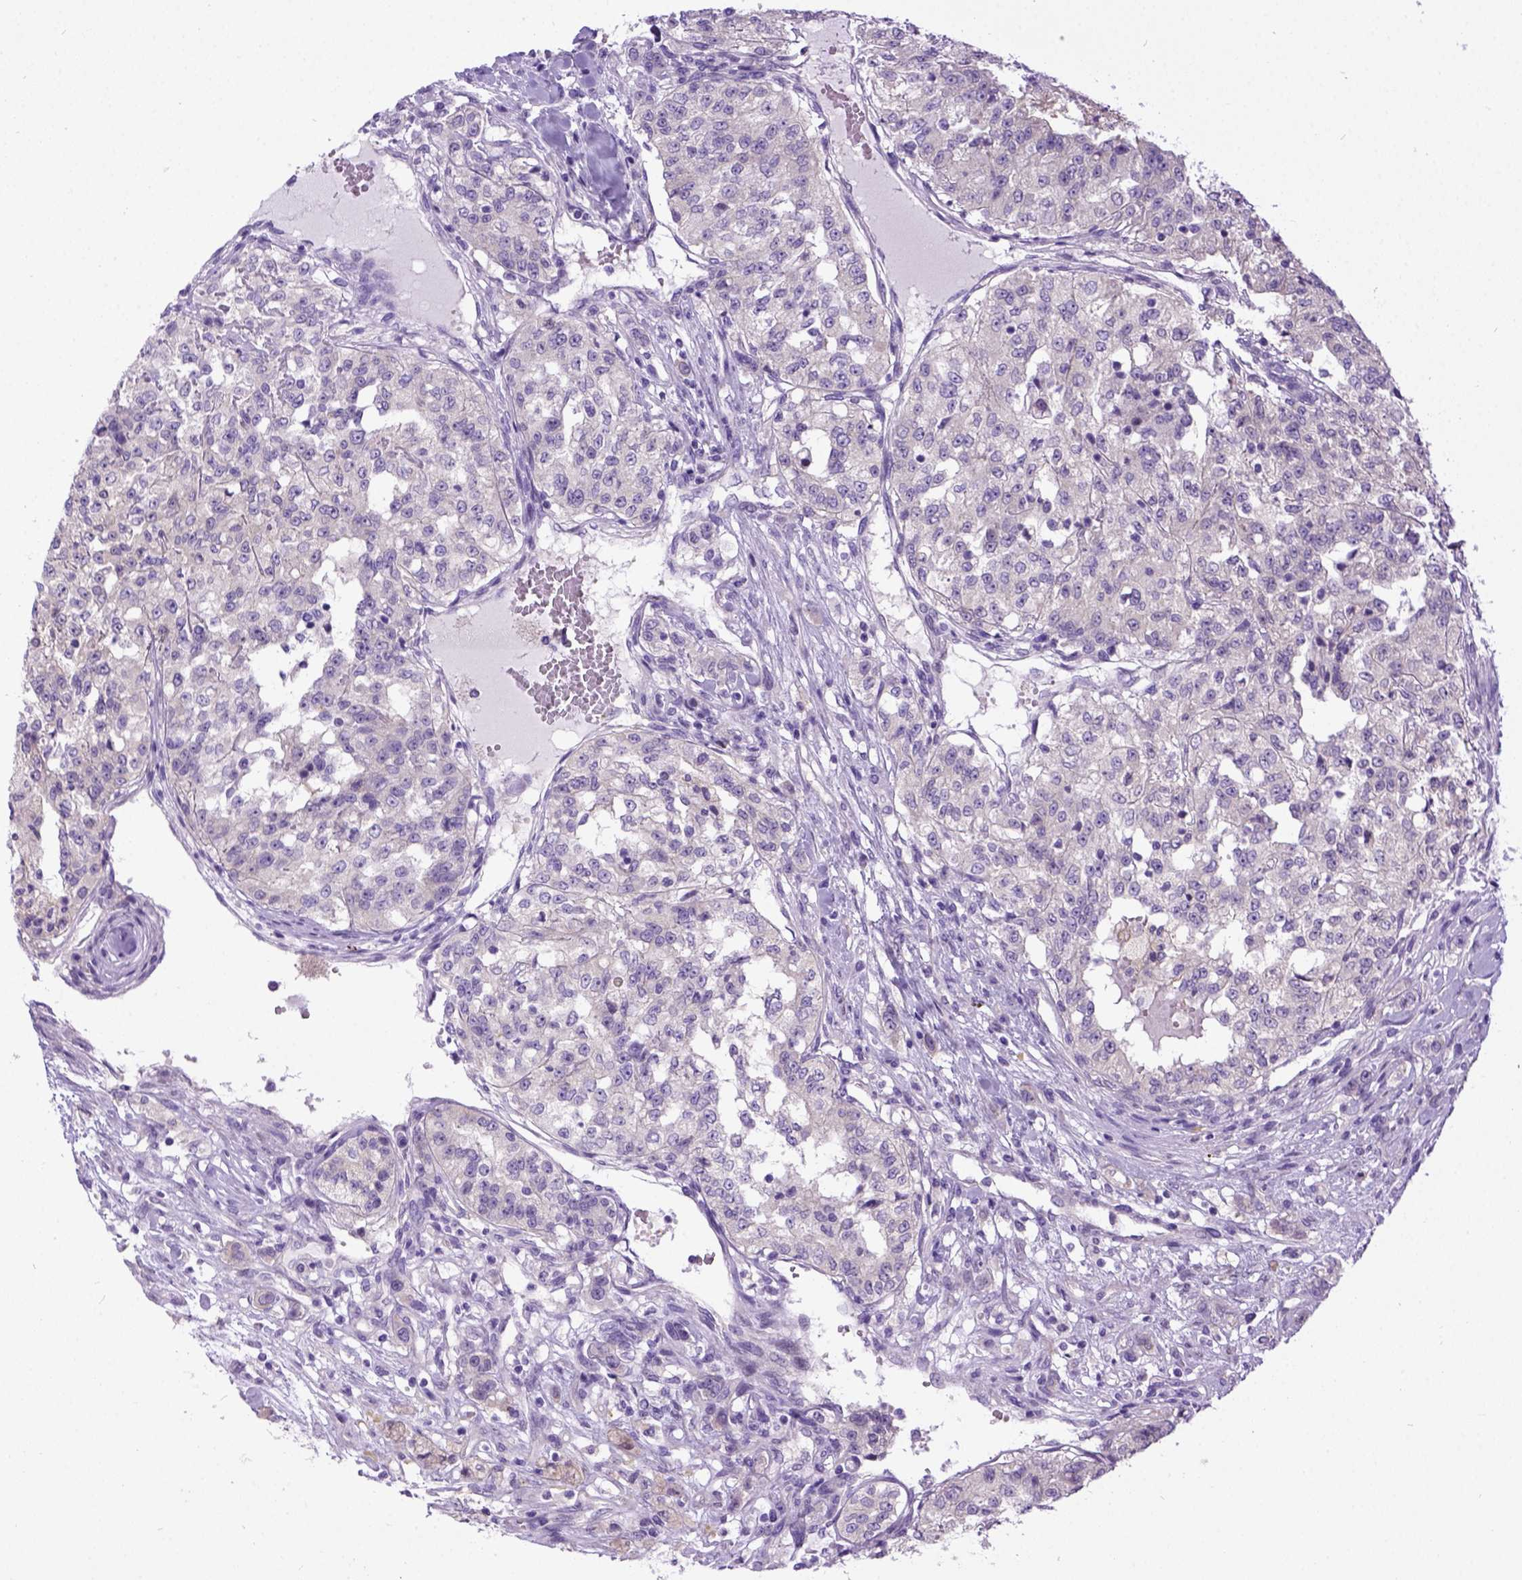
{"staining": {"intensity": "weak", "quantity": "<25%", "location": "cytoplasmic/membranous"}, "tissue": "renal cancer", "cell_type": "Tumor cells", "image_type": "cancer", "snomed": [{"axis": "morphology", "description": "Adenocarcinoma, NOS"}, {"axis": "topography", "description": "Kidney"}], "caption": "Tumor cells show no significant protein expression in renal cancer (adenocarcinoma). (IHC, brightfield microscopy, high magnification).", "gene": "NEK5", "patient": {"sex": "female", "age": 63}}